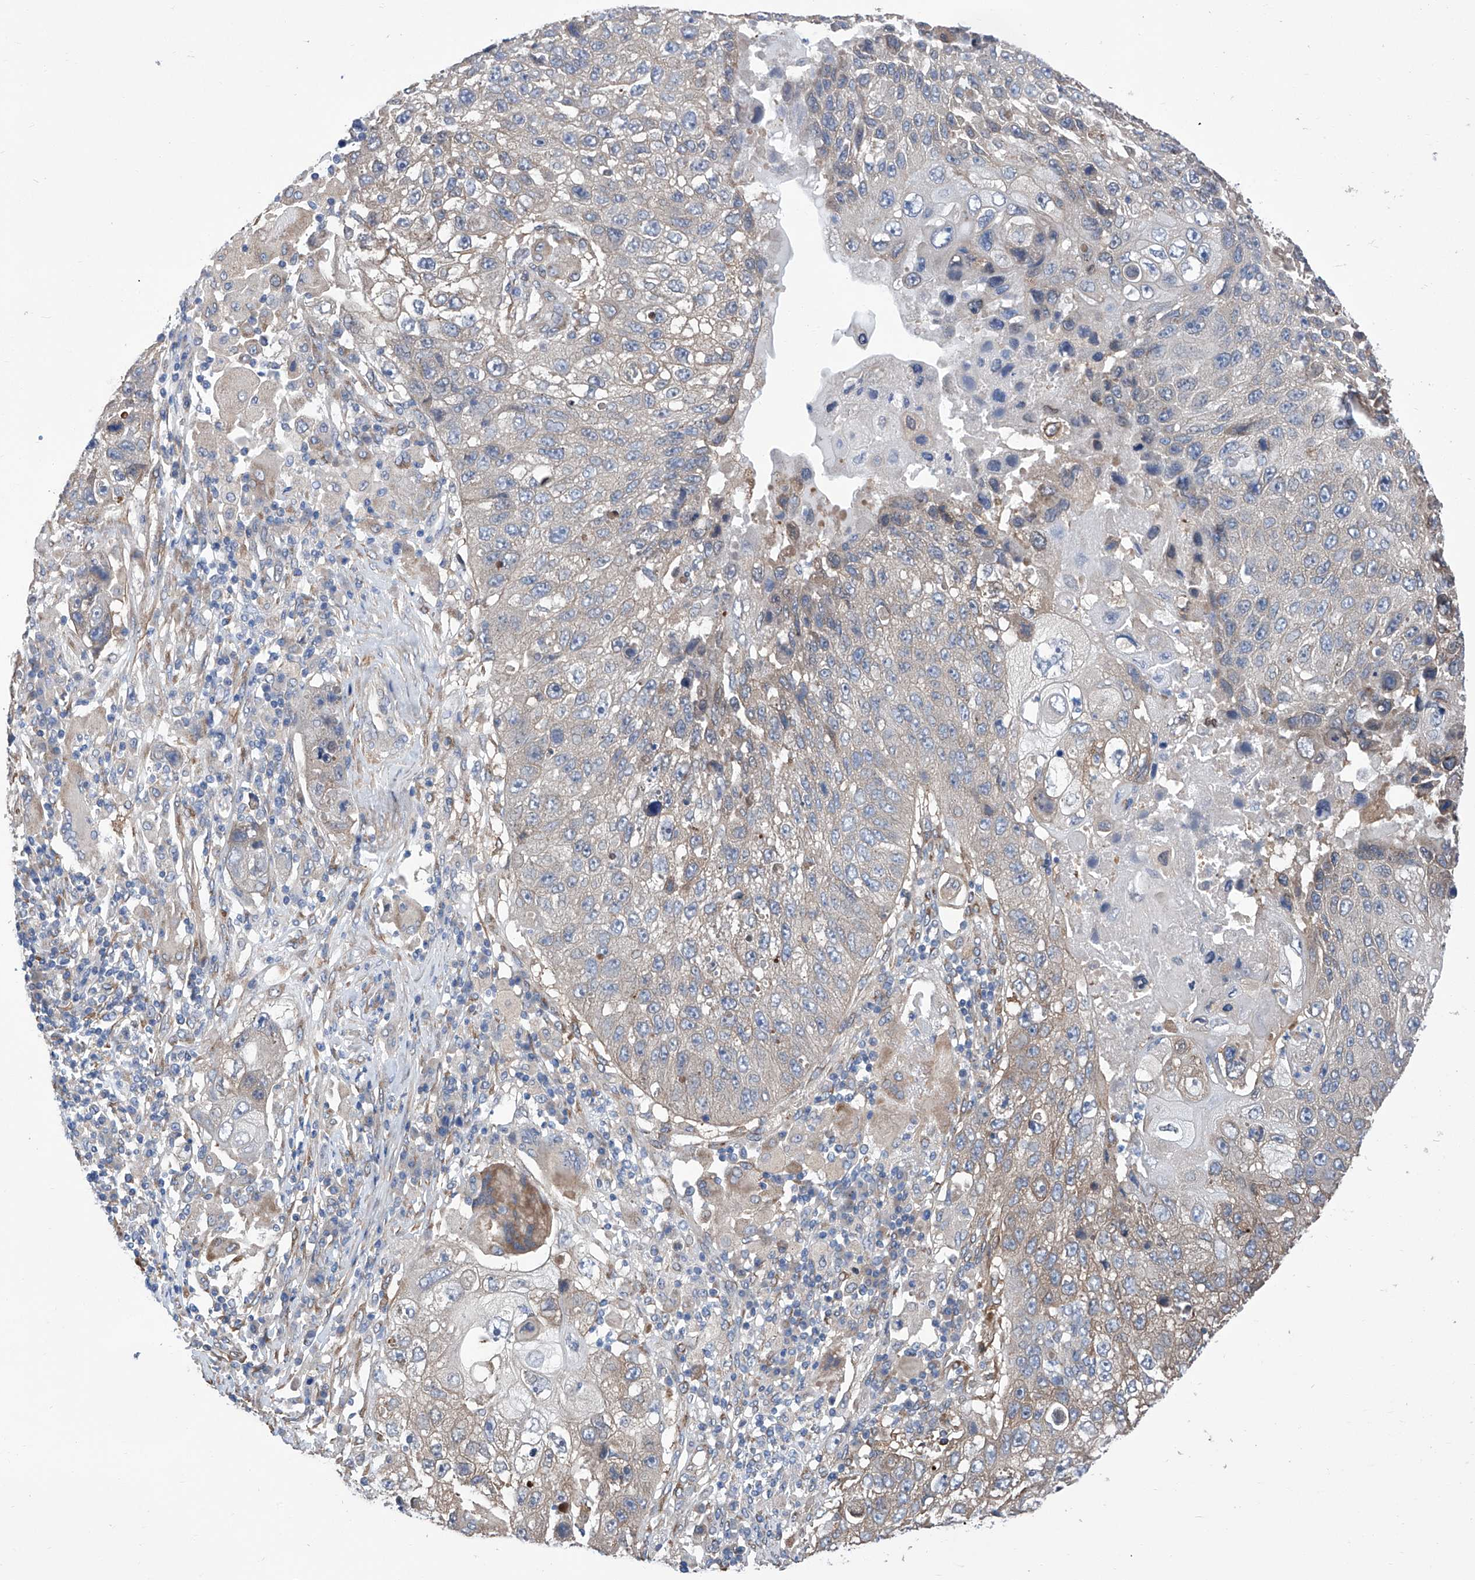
{"staining": {"intensity": "negative", "quantity": "none", "location": "none"}, "tissue": "lung cancer", "cell_type": "Tumor cells", "image_type": "cancer", "snomed": [{"axis": "morphology", "description": "Squamous cell carcinoma, NOS"}, {"axis": "topography", "description": "Lung"}], "caption": "Squamous cell carcinoma (lung) was stained to show a protein in brown. There is no significant expression in tumor cells.", "gene": "SMS", "patient": {"sex": "male", "age": 61}}